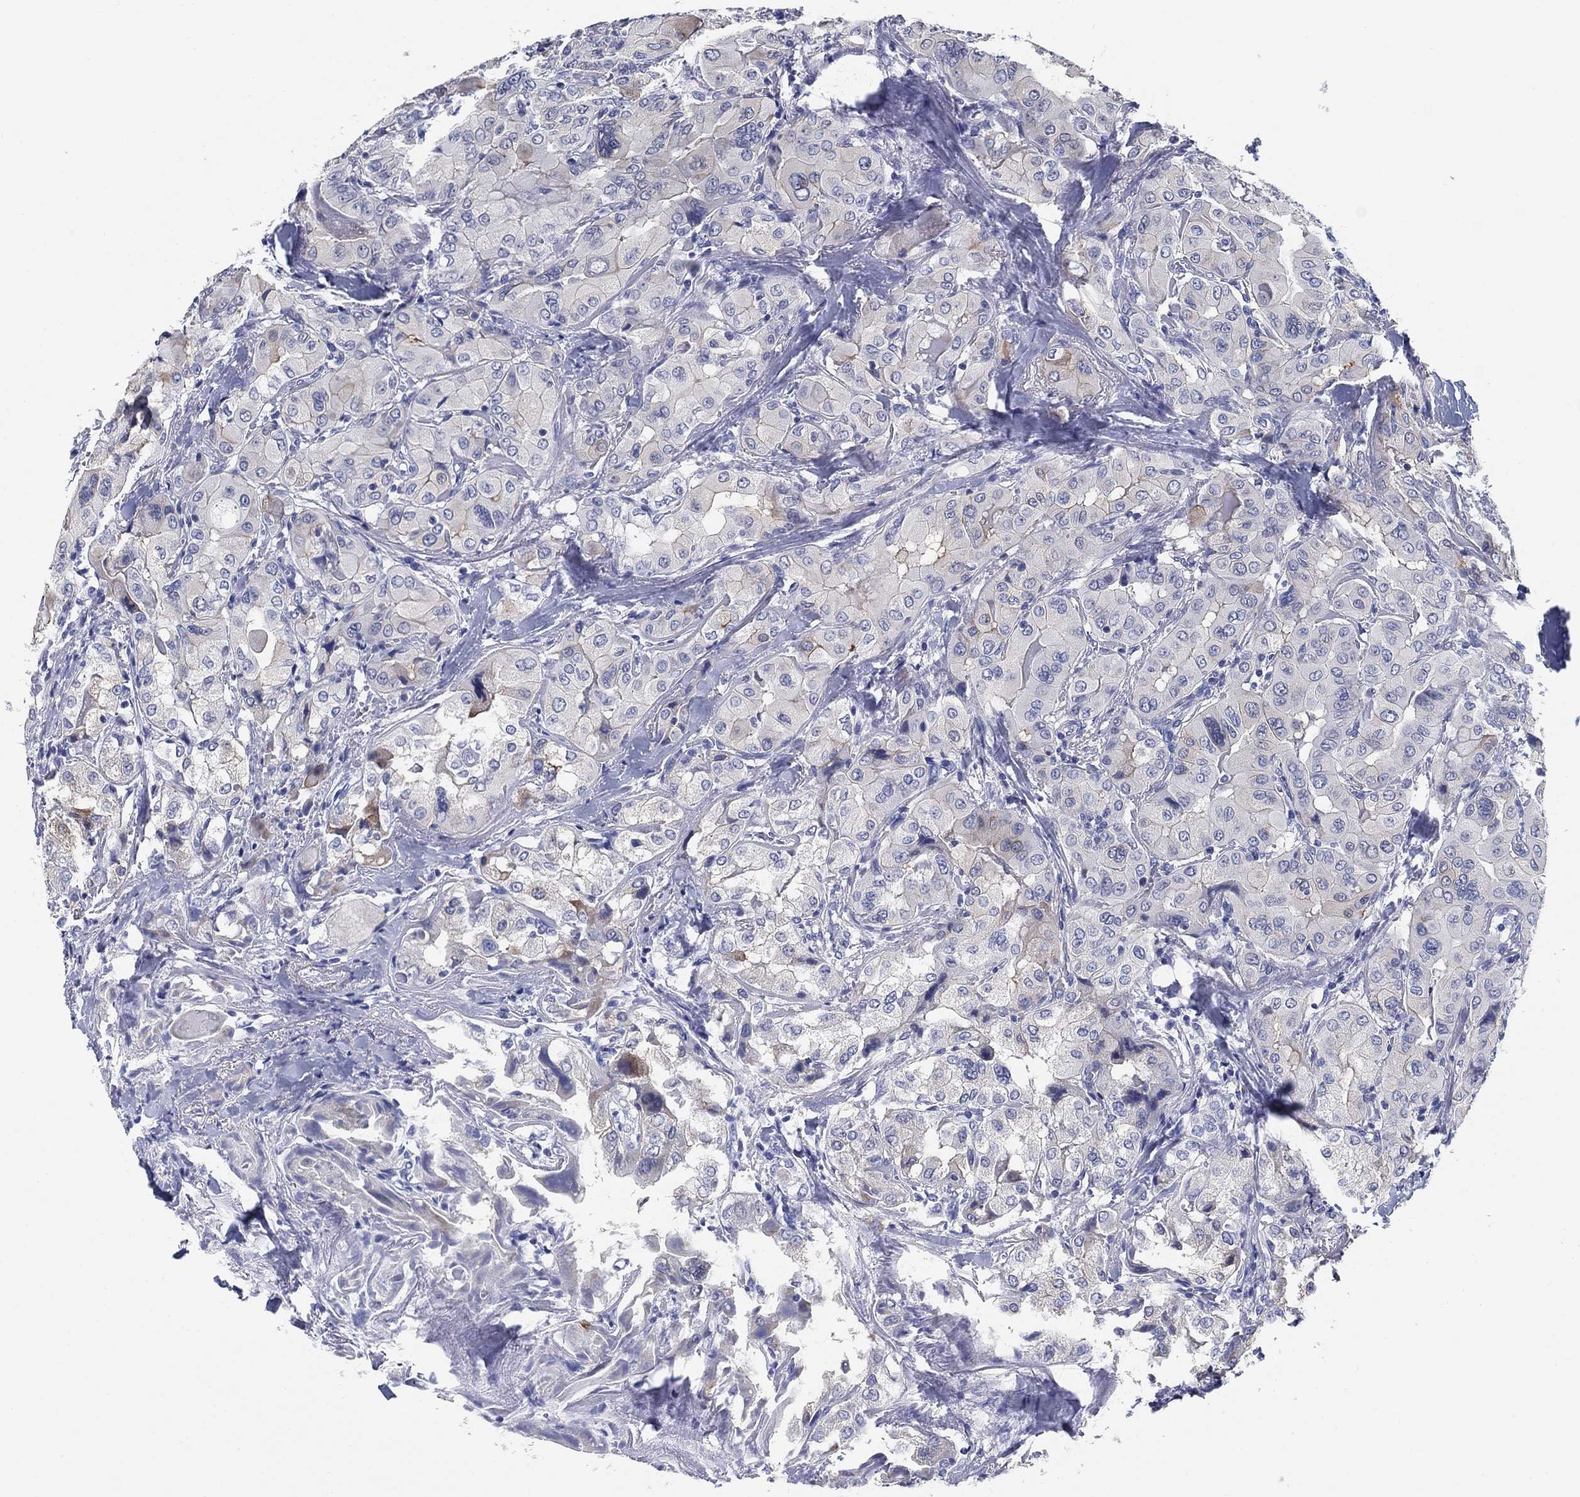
{"staining": {"intensity": "negative", "quantity": "none", "location": "none"}, "tissue": "thyroid cancer", "cell_type": "Tumor cells", "image_type": "cancer", "snomed": [{"axis": "morphology", "description": "Normal tissue, NOS"}, {"axis": "morphology", "description": "Papillary adenocarcinoma, NOS"}, {"axis": "topography", "description": "Thyroid gland"}], "caption": "IHC of thyroid papillary adenocarcinoma exhibits no positivity in tumor cells.", "gene": "CLUL1", "patient": {"sex": "female", "age": 66}}